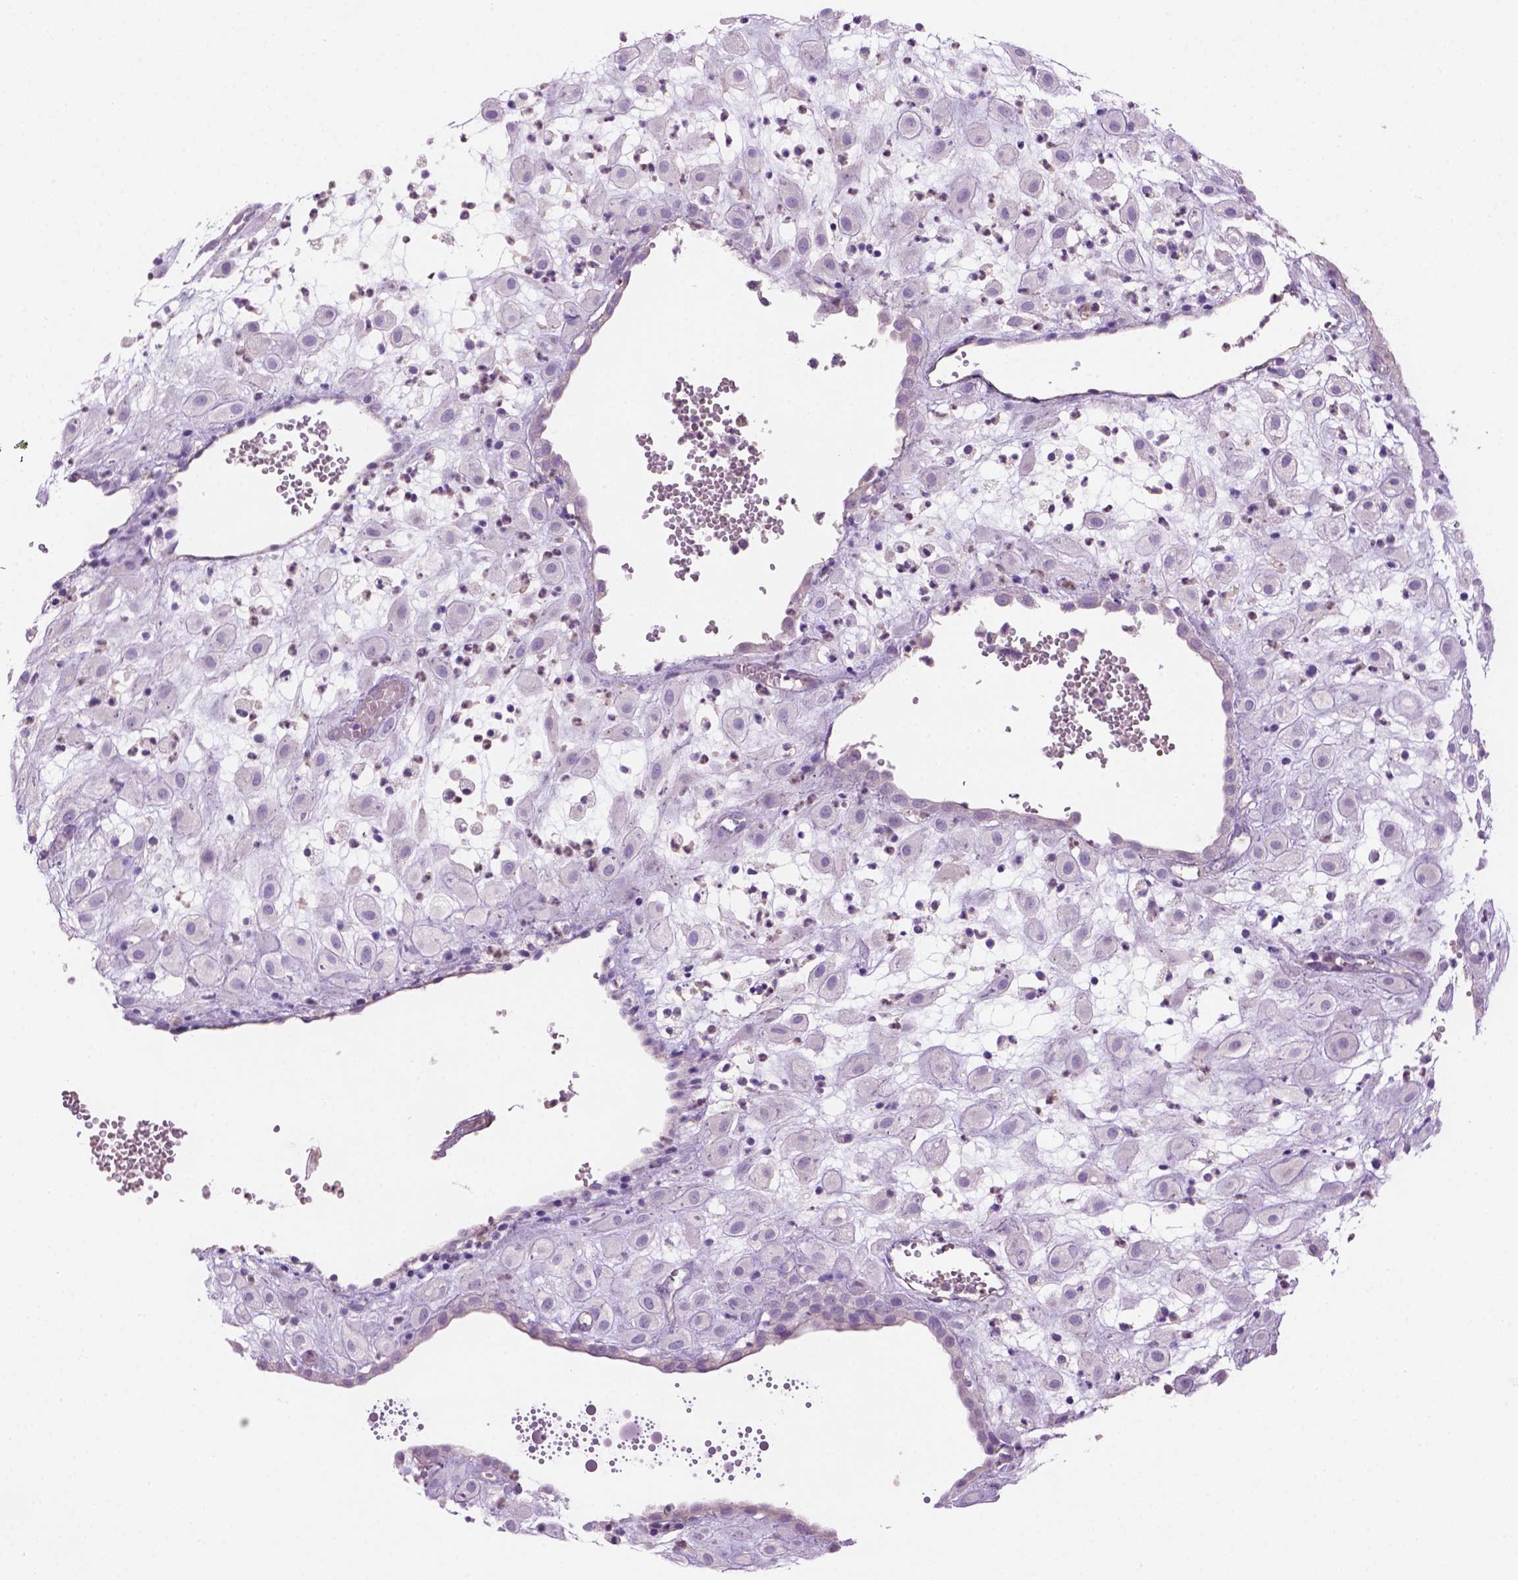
{"staining": {"intensity": "negative", "quantity": "none", "location": "none"}, "tissue": "placenta", "cell_type": "Decidual cells", "image_type": "normal", "snomed": [{"axis": "morphology", "description": "Normal tissue, NOS"}, {"axis": "topography", "description": "Placenta"}], "caption": "The micrograph exhibits no significant positivity in decidual cells of placenta. Brightfield microscopy of immunohistochemistry stained with DAB (brown) and hematoxylin (blue), captured at high magnification.", "gene": "CD84", "patient": {"sex": "female", "age": 24}}